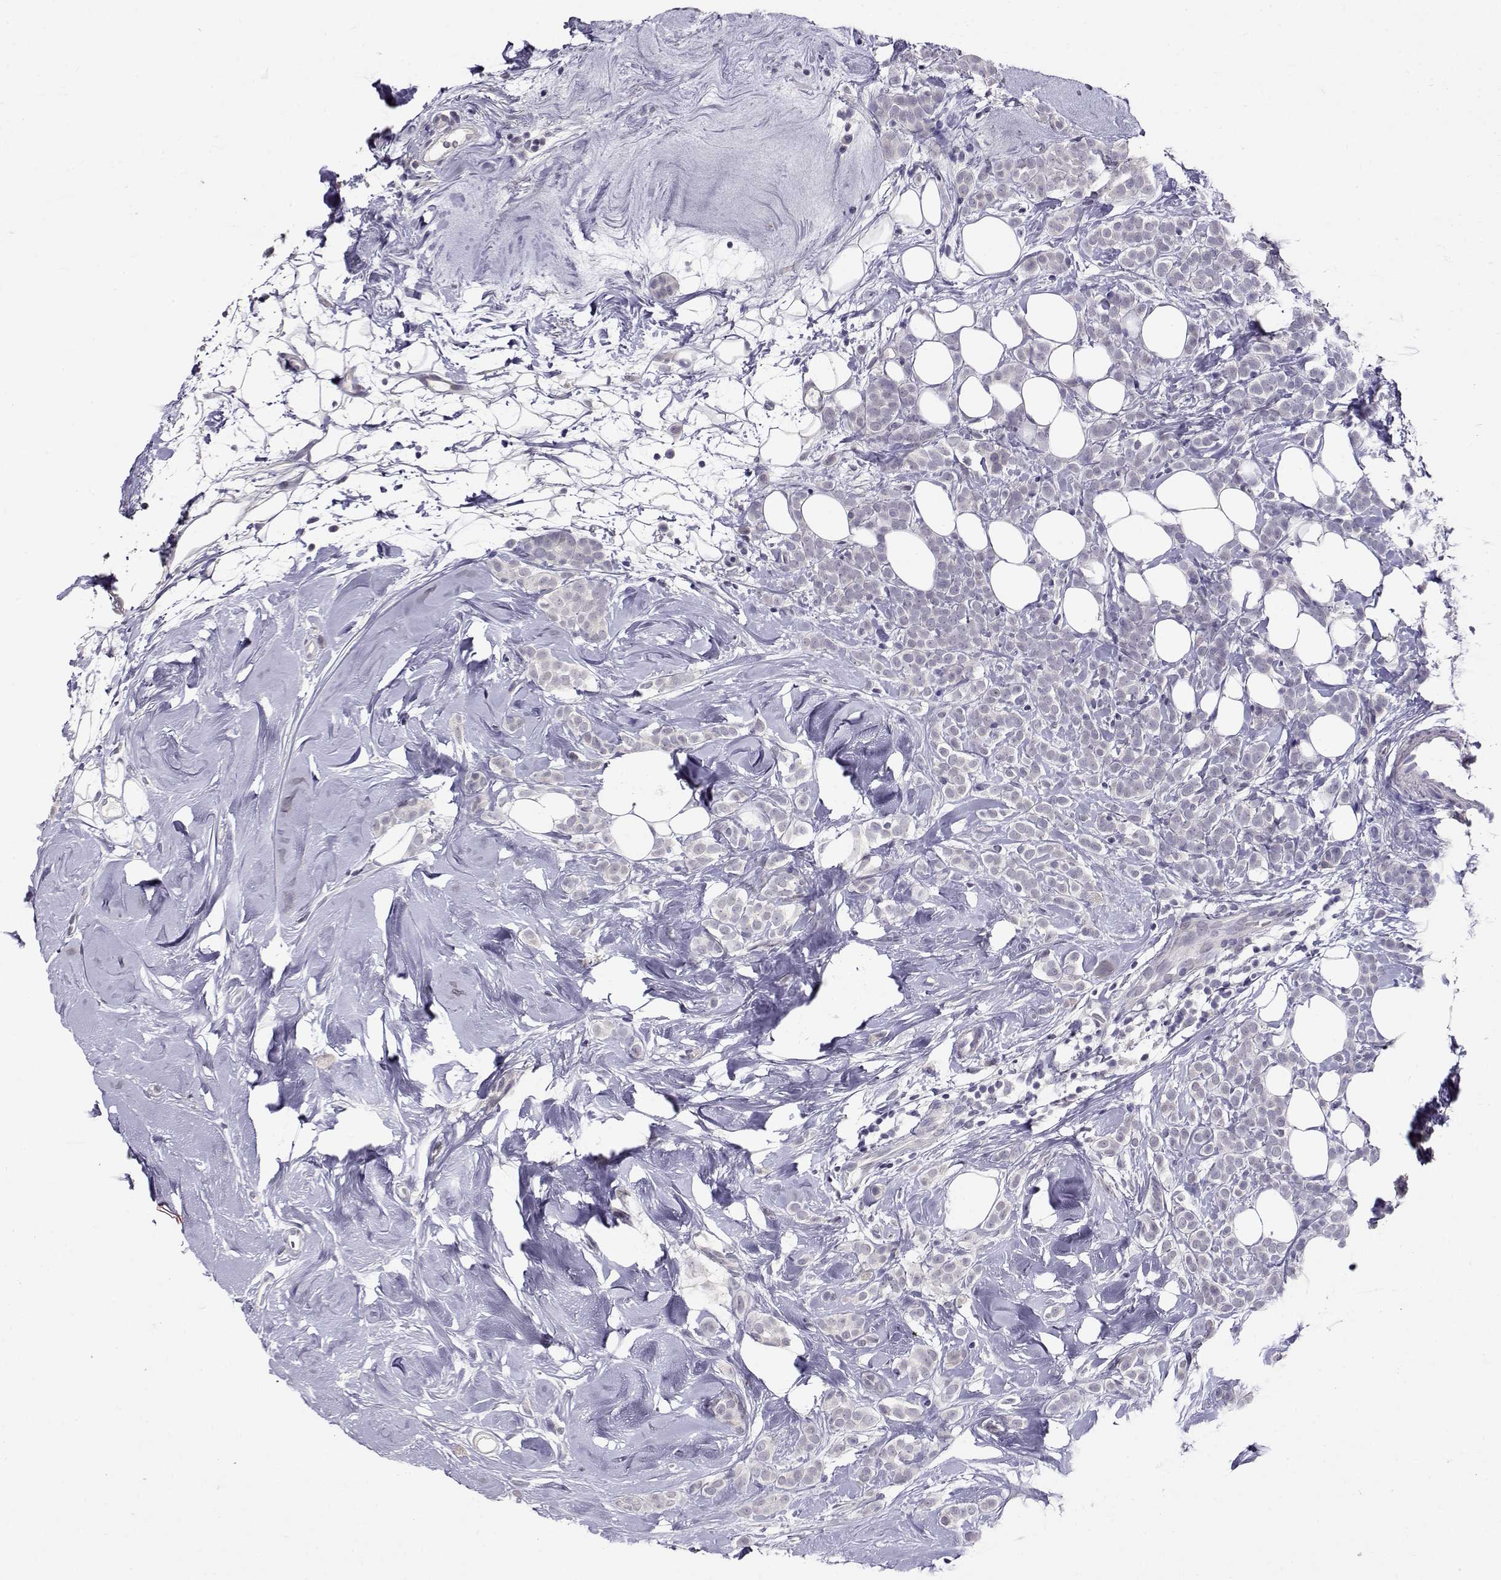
{"staining": {"intensity": "negative", "quantity": "none", "location": "none"}, "tissue": "breast cancer", "cell_type": "Tumor cells", "image_type": "cancer", "snomed": [{"axis": "morphology", "description": "Lobular carcinoma"}, {"axis": "topography", "description": "Breast"}], "caption": "DAB (3,3'-diaminobenzidine) immunohistochemical staining of human lobular carcinoma (breast) demonstrates no significant expression in tumor cells.", "gene": "RHOXF2", "patient": {"sex": "female", "age": 49}}